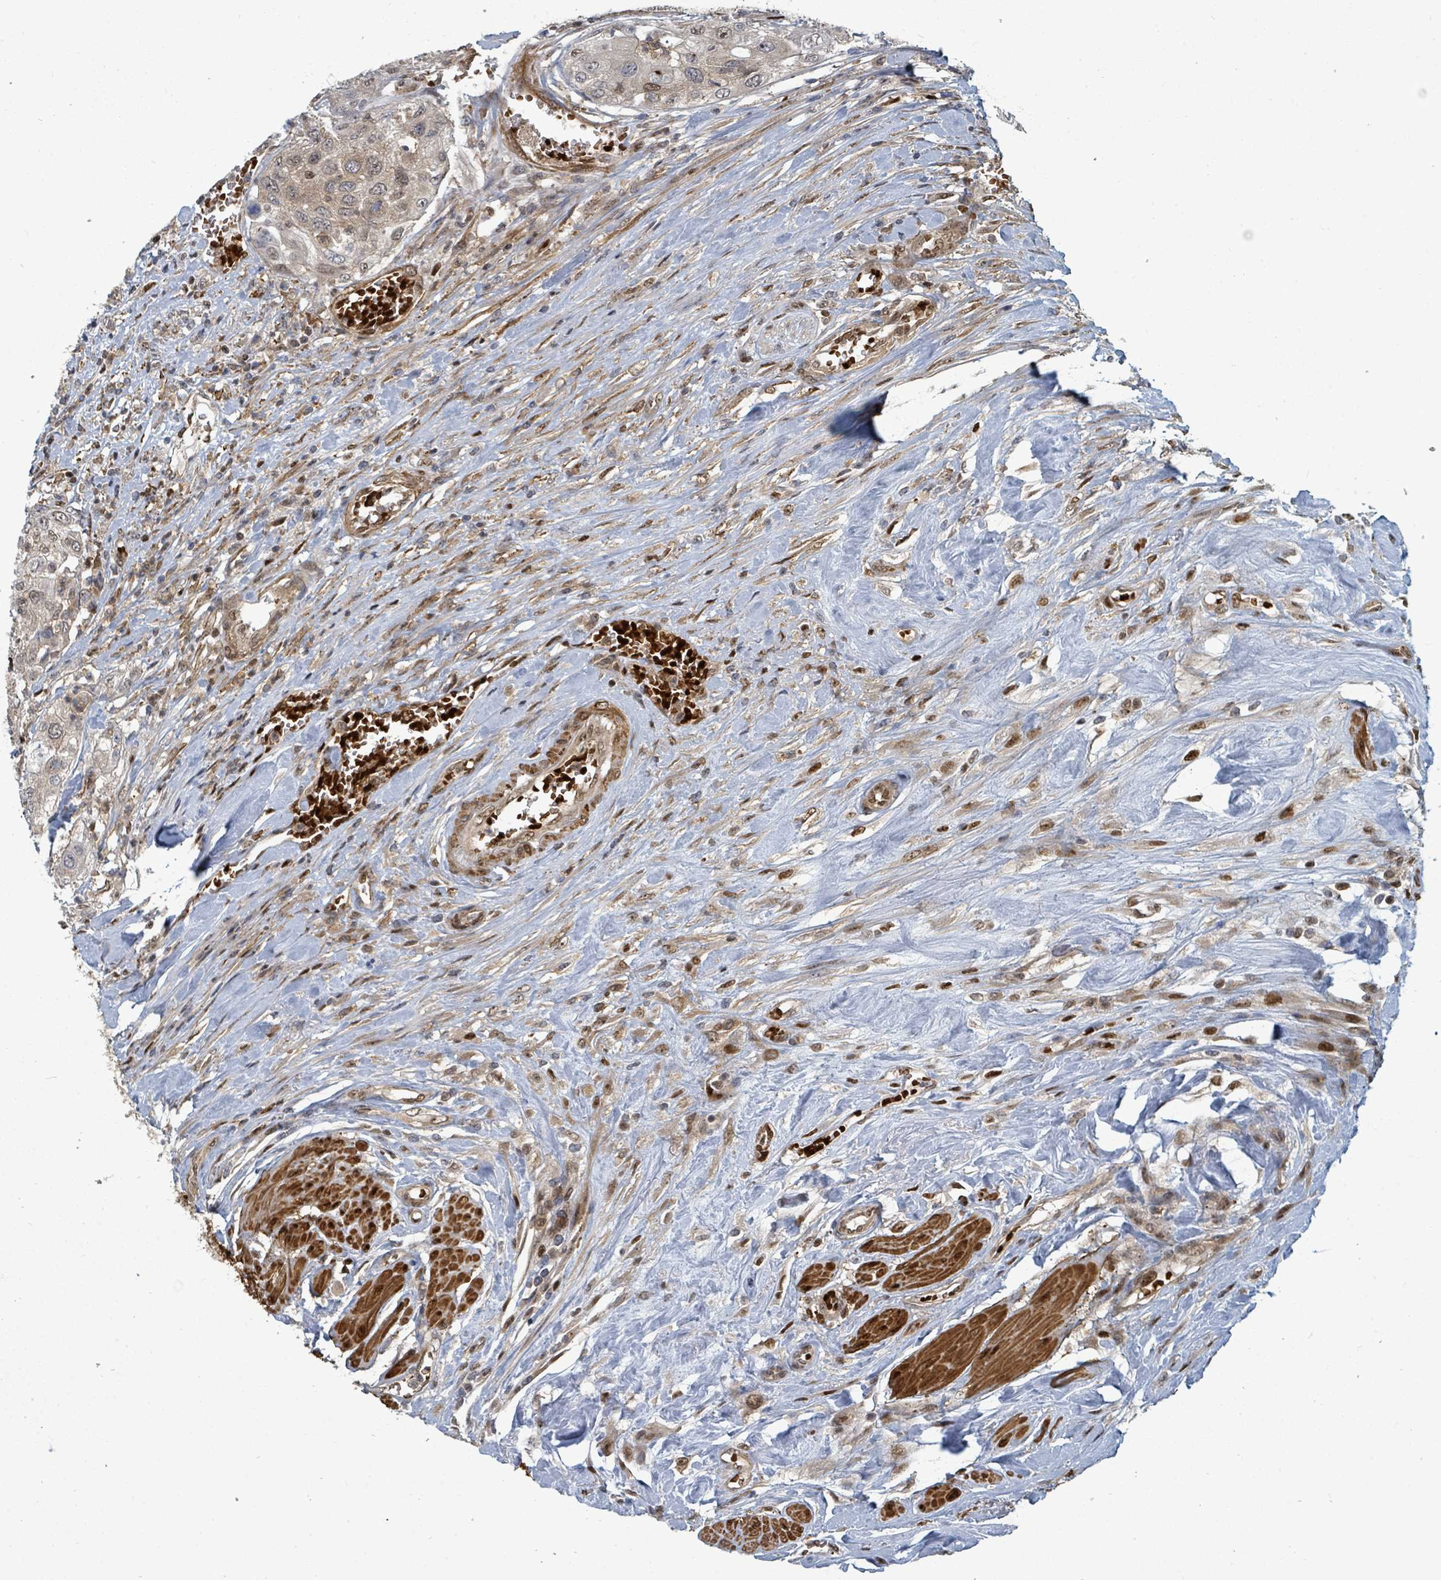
{"staining": {"intensity": "weak", "quantity": "25%-75%", "location": "cytoplasmic/membranous,nuclear"}, "tissue": "urothelial cancer", "cell_type": "Tumor cells", "image_type": "cancer", "snomed": [{"axis": "morphology", "description": "Urothelial carcinoma, High grade"}, {"axis": "topography", "description": "Urinary bladder"}], "caption": "The histopathology image exhibits staining of high-grade urothelial carcinoma, revealing weak cytoplasmic/membranous and nuclear protein positivity (brown color) within tumor cells.", "gene": "TRDMT1", "patient": {"sex": "female", "age": 79}}